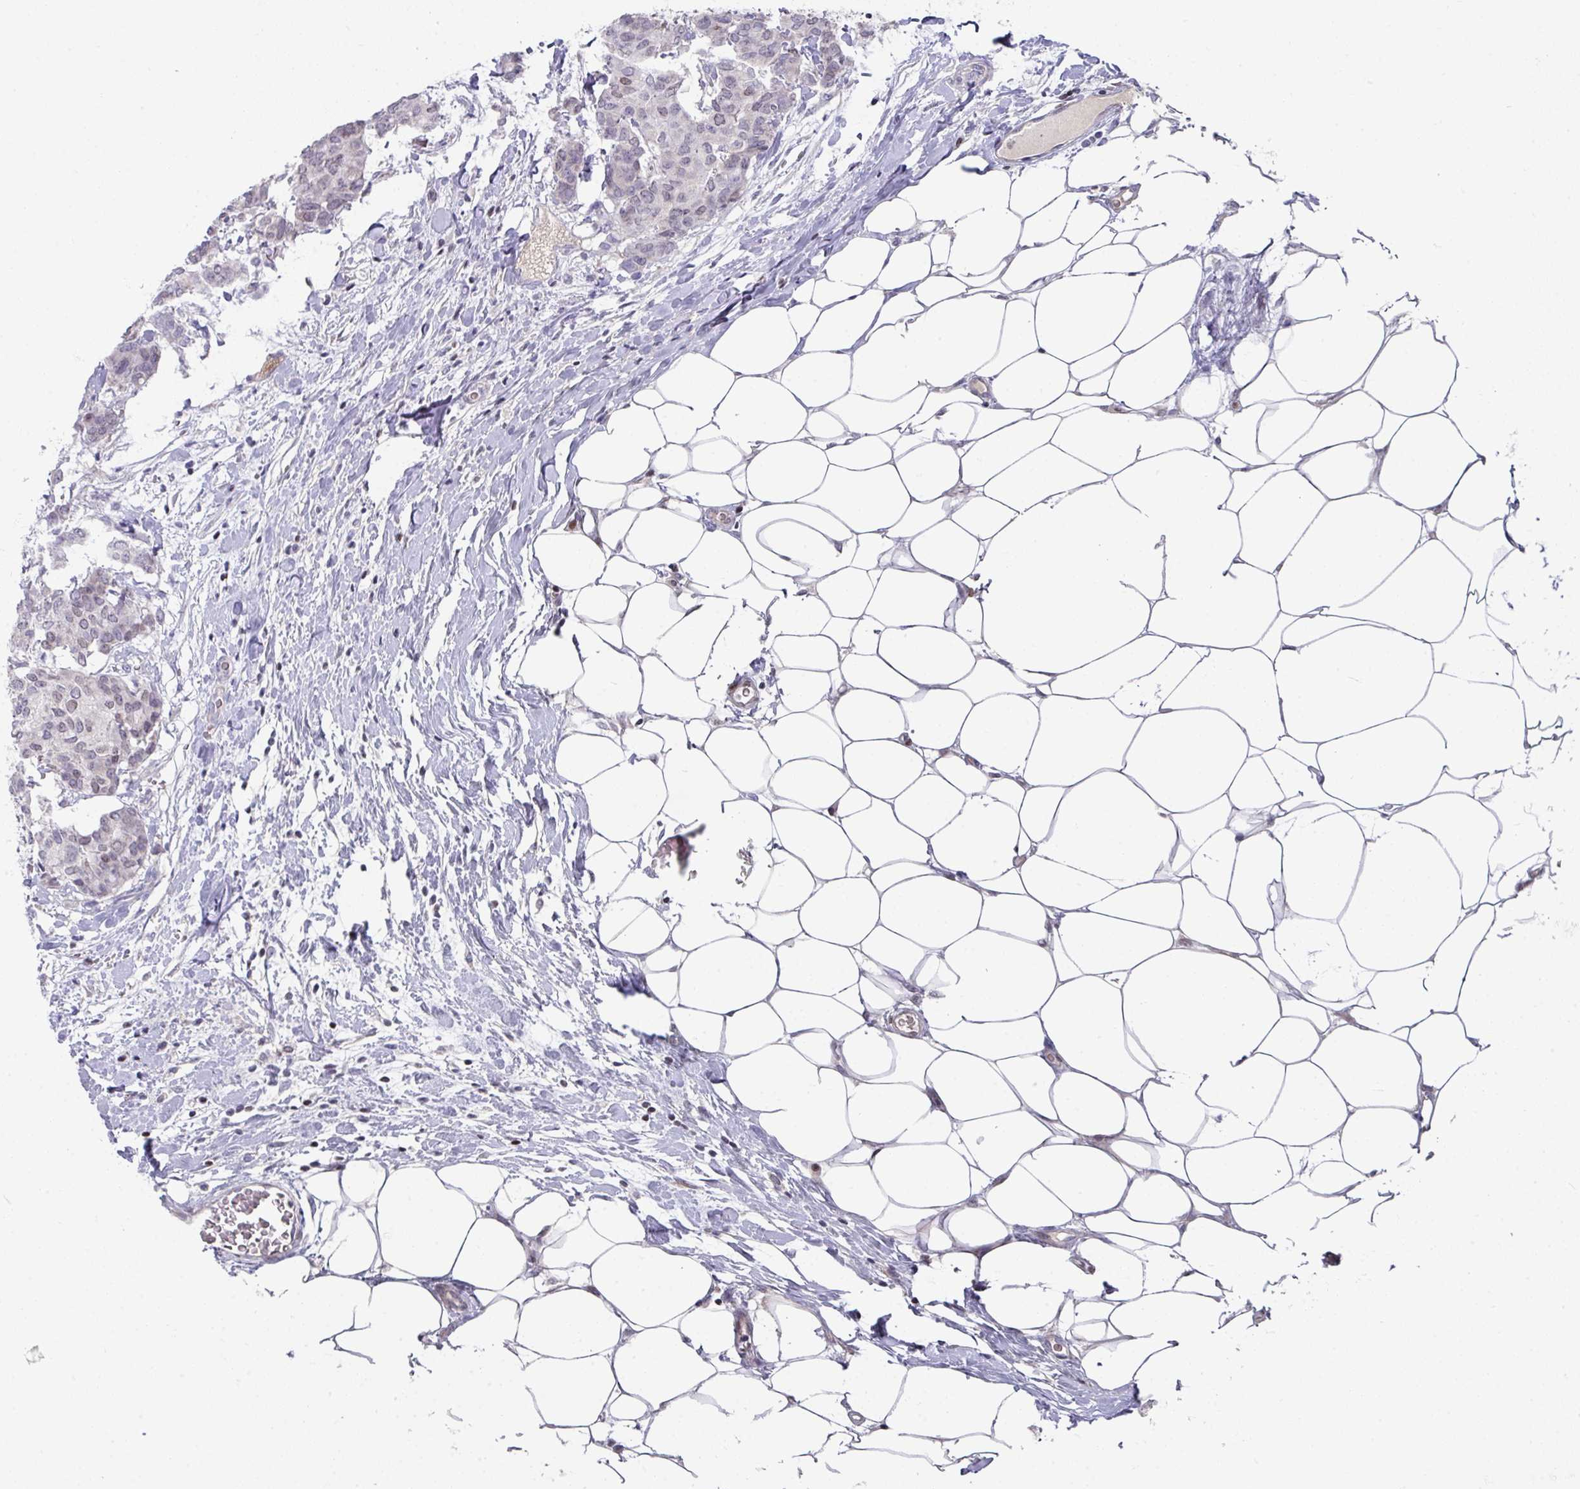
{"staining": {"intensity": "negative", "quantity": "none", "location": "none"}, "tissue": "breast cancer", "cell_type": "Tumor cells", "image_type": "cancer", "snomed": [{"axis": "morphology", "description": "Duct carcinoma"}, {"axis": "topography", "description": "Breast"}], "caption": "The micrograph exhibits no significant staining in tumor cells of breast intraductal carcinoma.", "gene": "CBX7", "patient": {"sex": "female", "age": 75}}